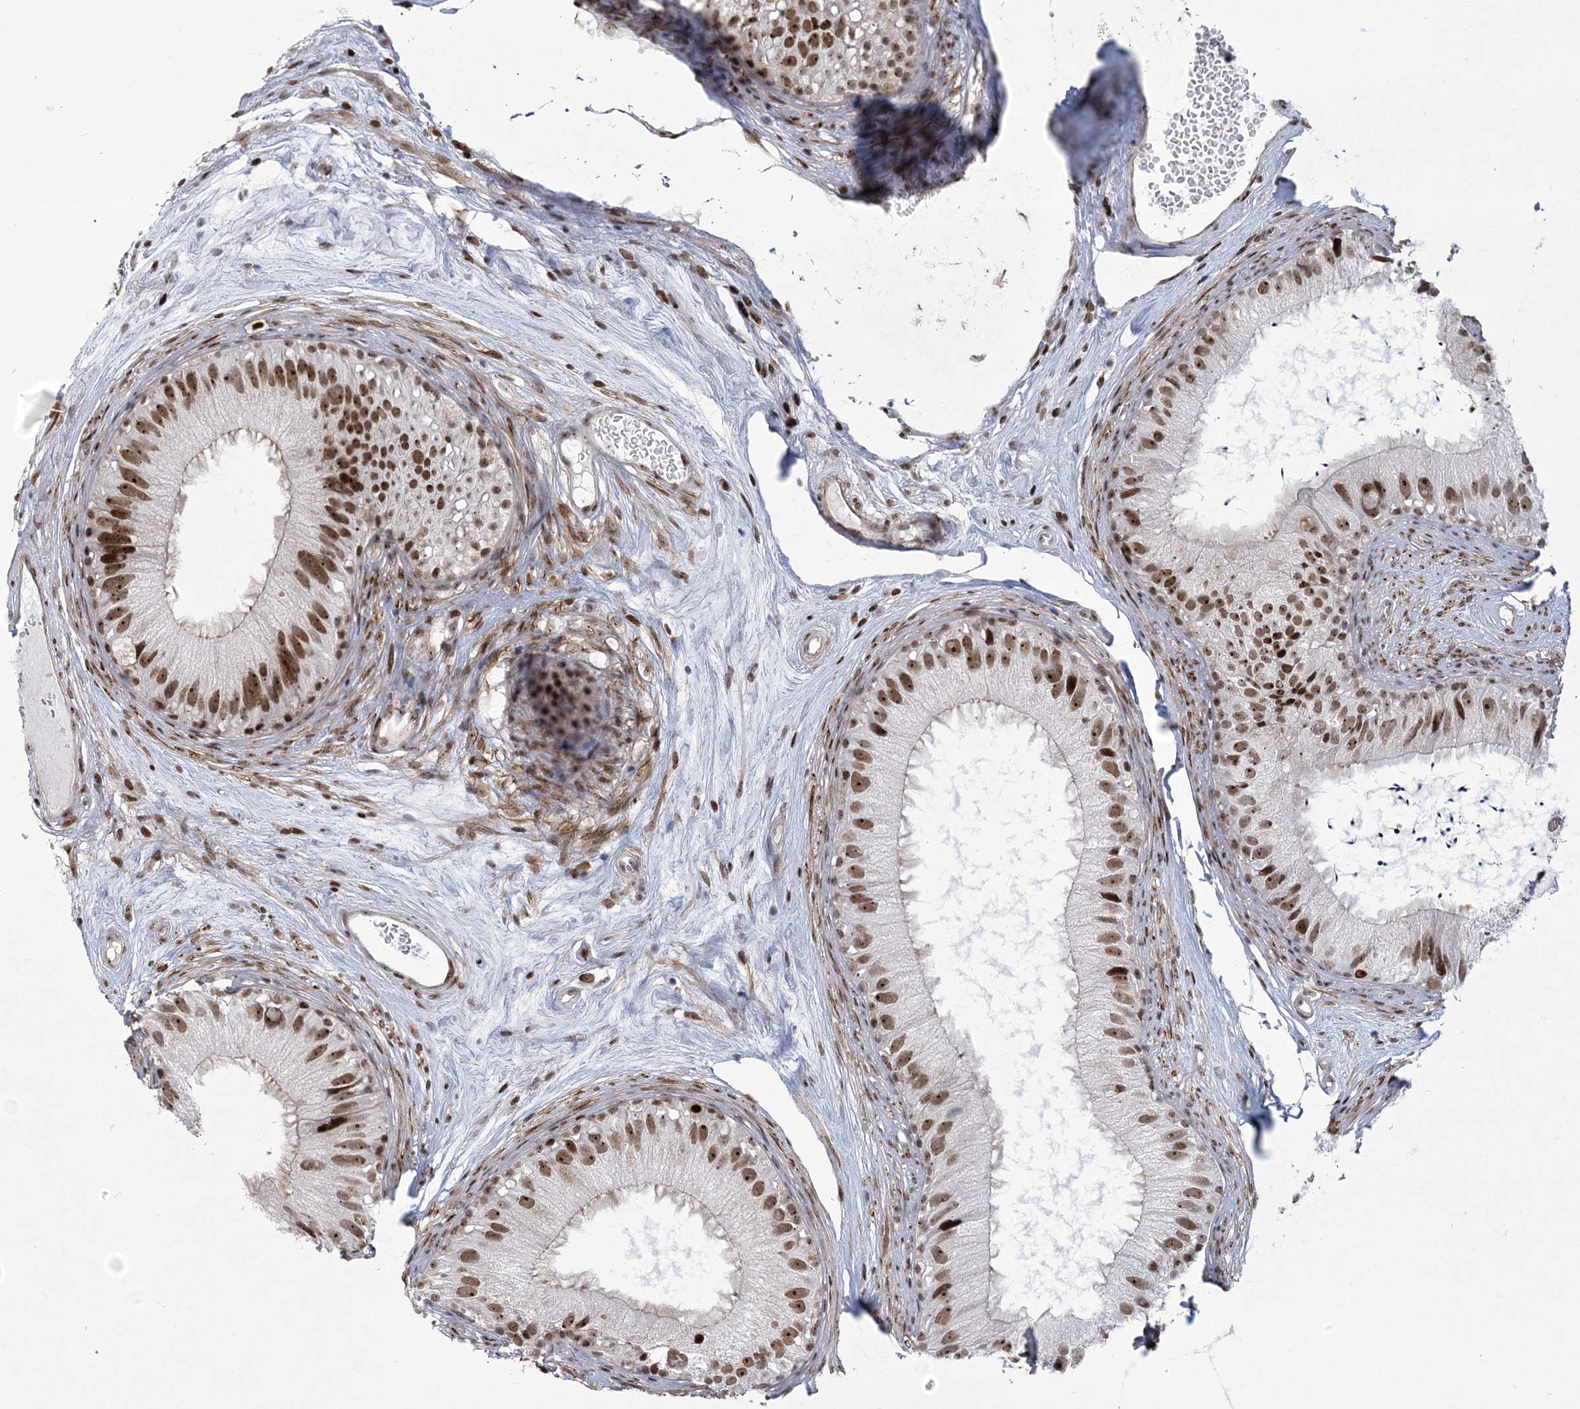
{"staining": {"intensity": "strong", "quantity": ">75%", "location": "nuclear"}, "tissue": "epididymis", "cell_type": "Glandular cells", "image_type": "normal", "snomed": [{"axis": "morphology", "description": "Normal tissue, NOS"}, {"axis": "topography", "description": "Epididymis"}], "caption": "IHC of unremarkable human epididymis shows high levels of strong nuclear expression in about >75% of glandular cells.", "gene": "HOMEZ", "patient": {"sex": "male", "age": 77}}